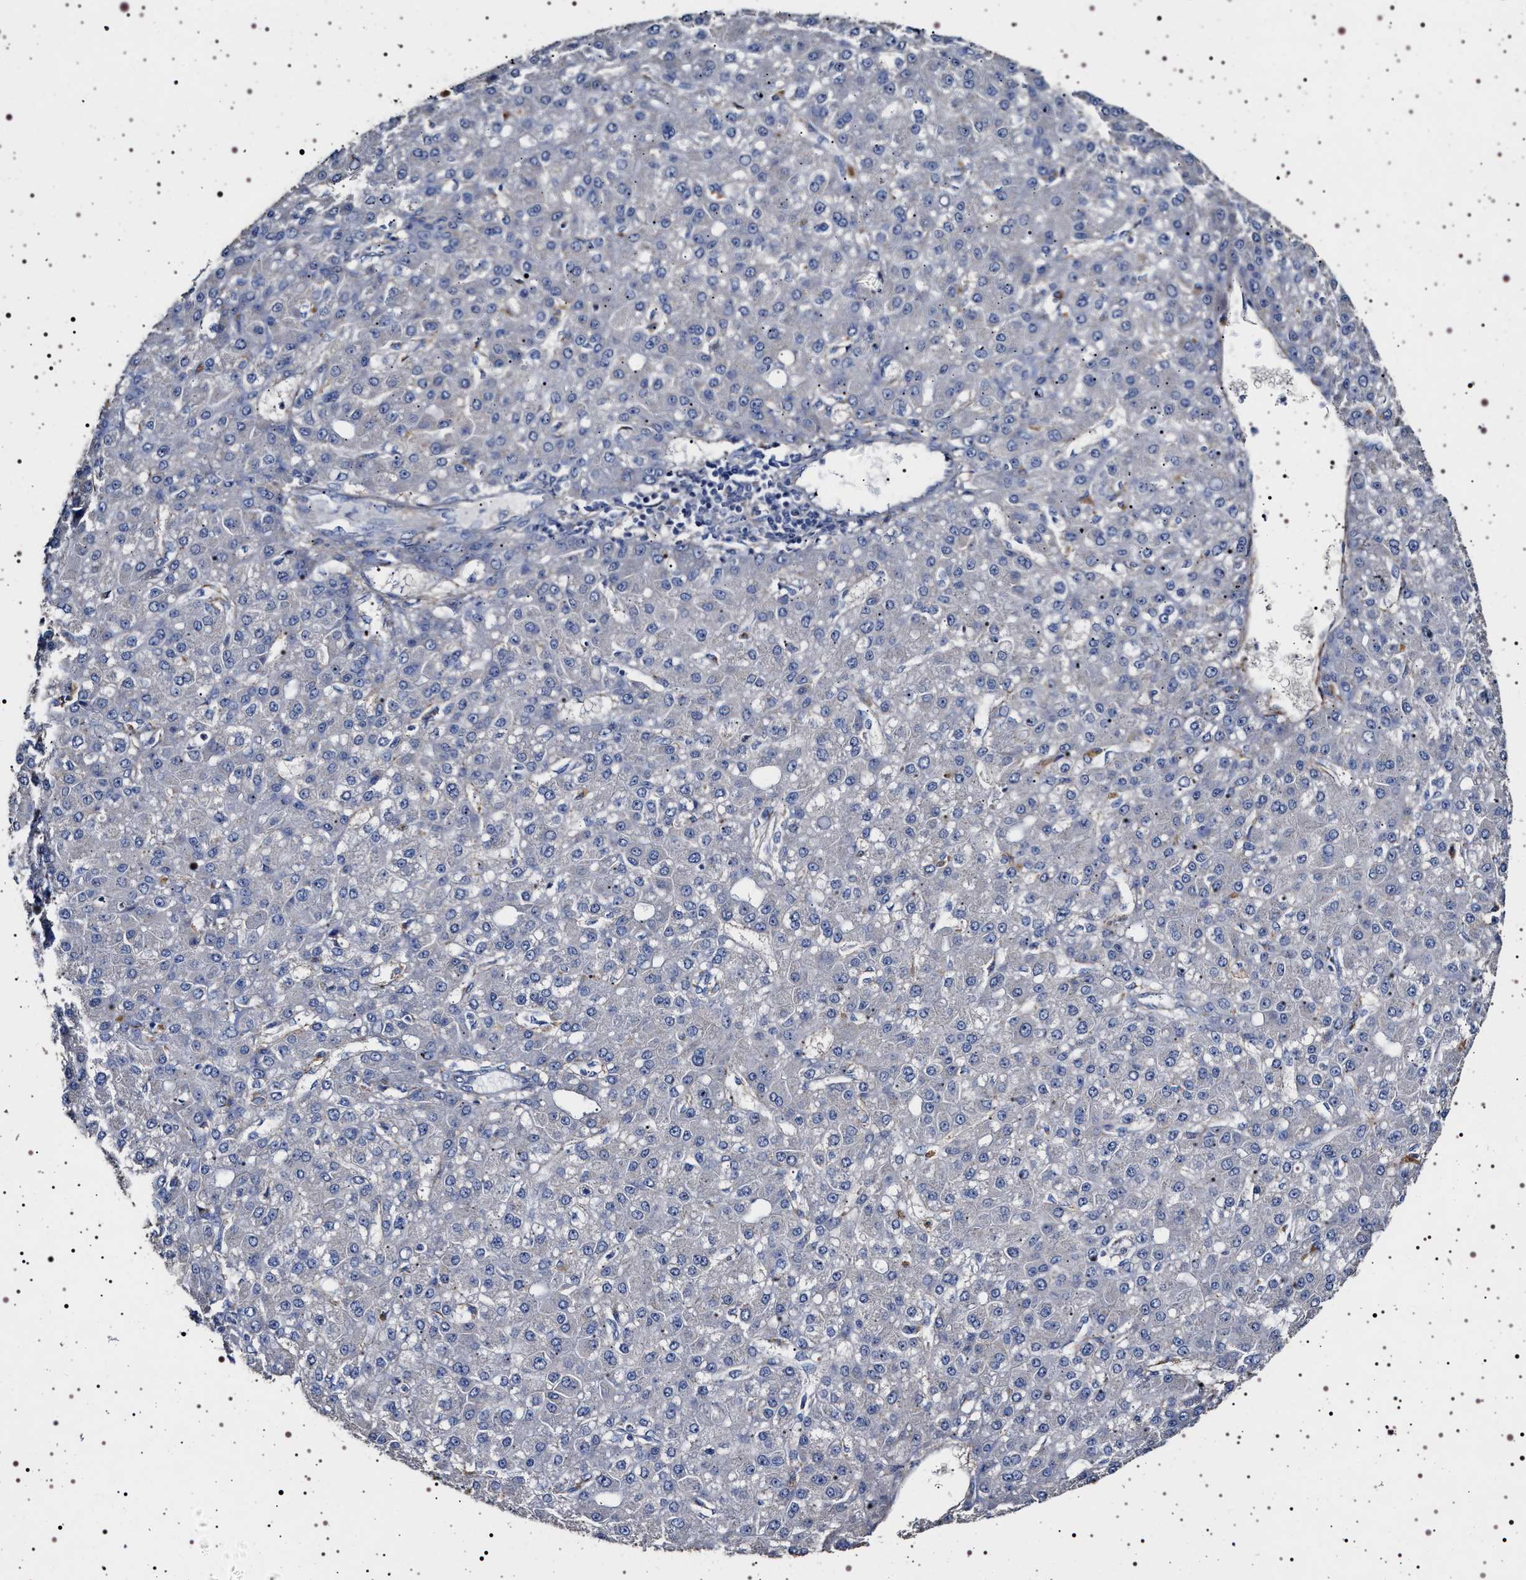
{"staining": {"intensity": "negative", "quantity": "none", "location": "none"}, "tissue": "liver cancer", "cell_type": "Tumor cells", "image_type": "cancer", "snomed": [{"axis": "morphology", "description": "Carcinoma, Hepatocellular, NOS"}, {"axis": "topography", "description": "Liver"}], "caption": "High power microscopy photomicrograph of an immunohistochemistry (IHC) photomicrograph of liver cancer (hepatocellular carcinoma), revealing no significant positivity in tumor cells.", "gene": "NAALADL2", "patient": {"sex": "male", "age": 67}}